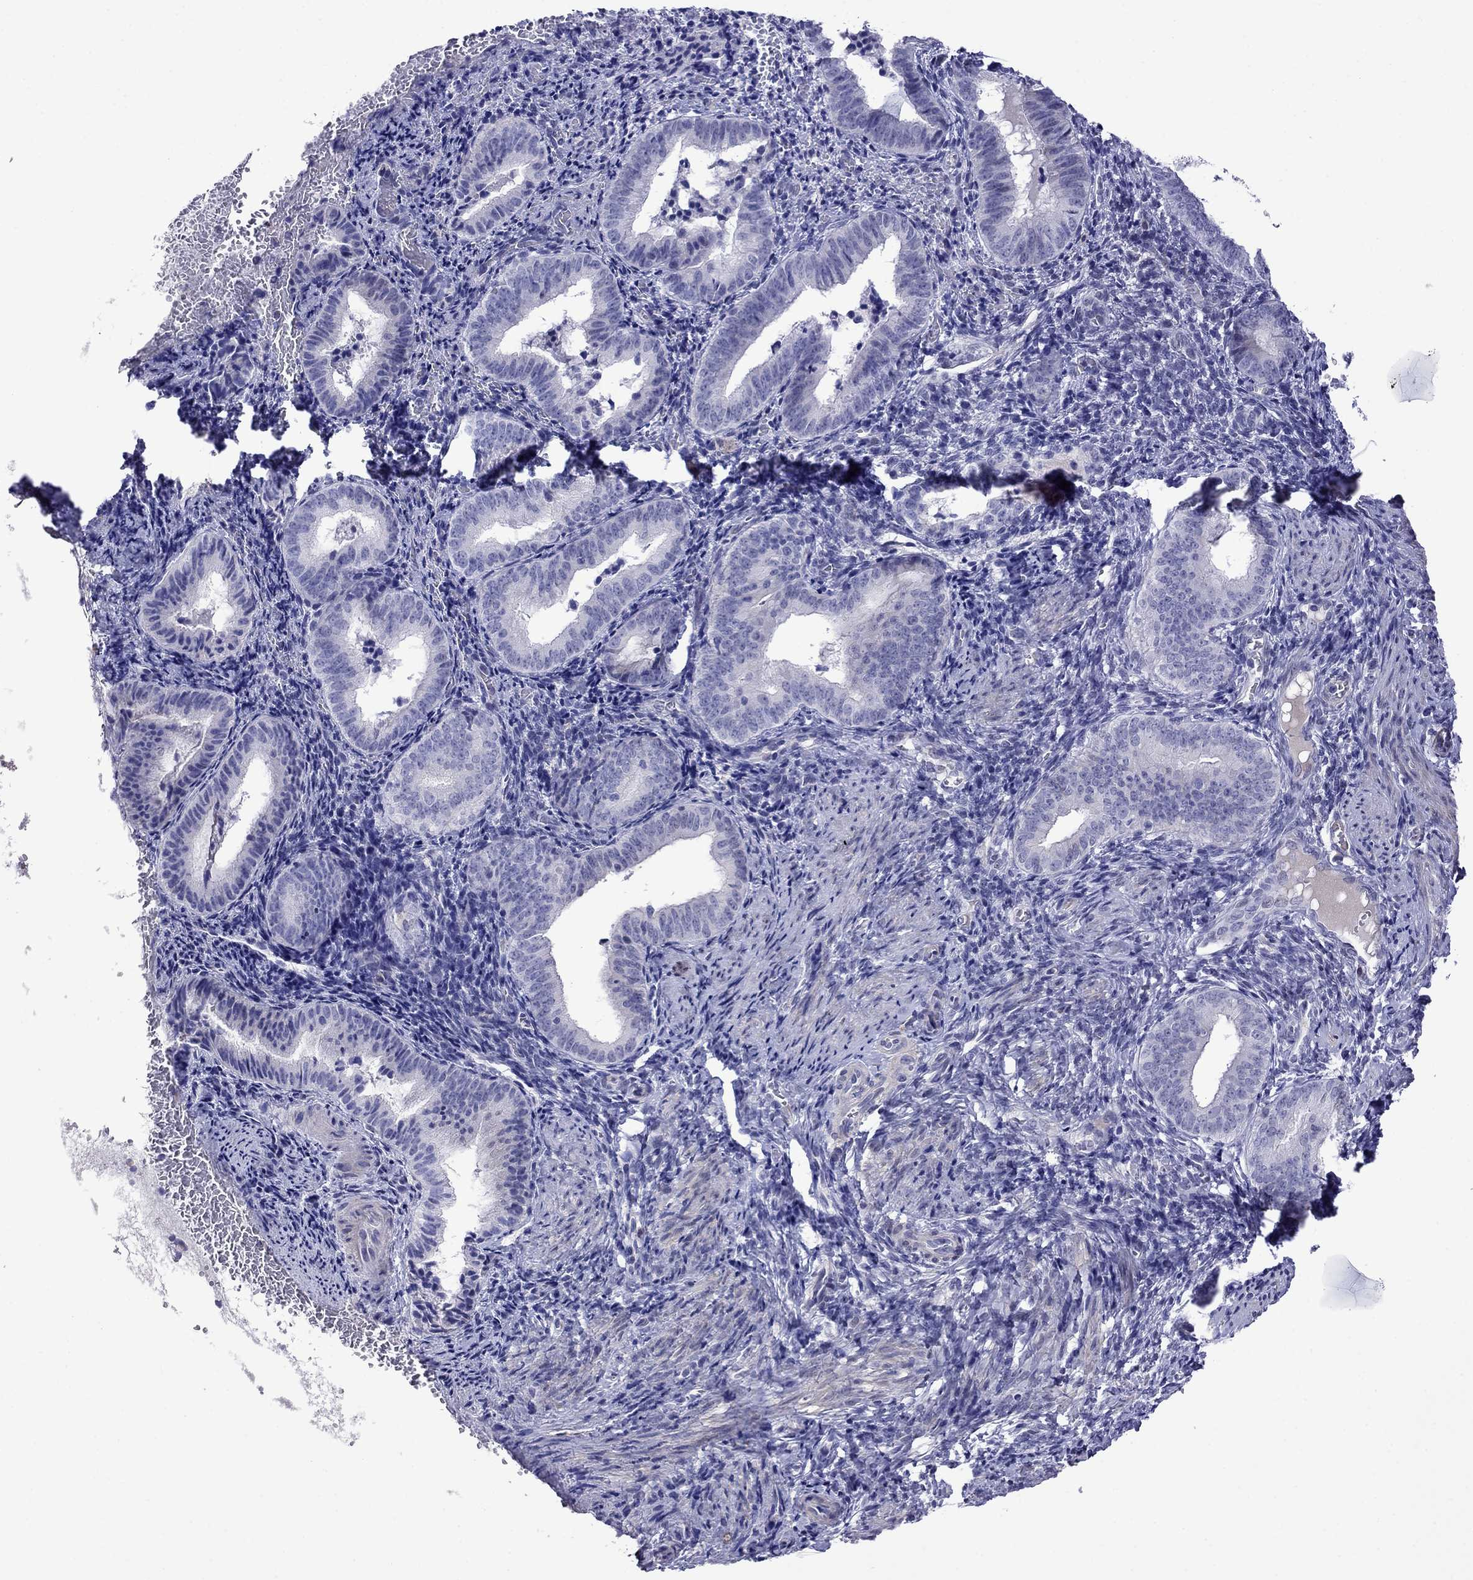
{"staining": {"intensity": "negative", "quantity": "none", "location": "none"}, "tissue": "endometrium", "cell_type": "Cells in endometrial stroma", "image_type": "normal", "snomed": [{"axis": "morphology", "description": "Normal tissue, NOS"}, {"axis": "topography", "description": "Endometrium"}], "caption": "This photomicrograph is of normal endometrium stained with IHC to label a protein in brown with the nuclei are counter-stained blue. There is no positivity in cells in endometrial stroma.", "gene": "STAR", "patient": {"sex": "female", "age": 42}}